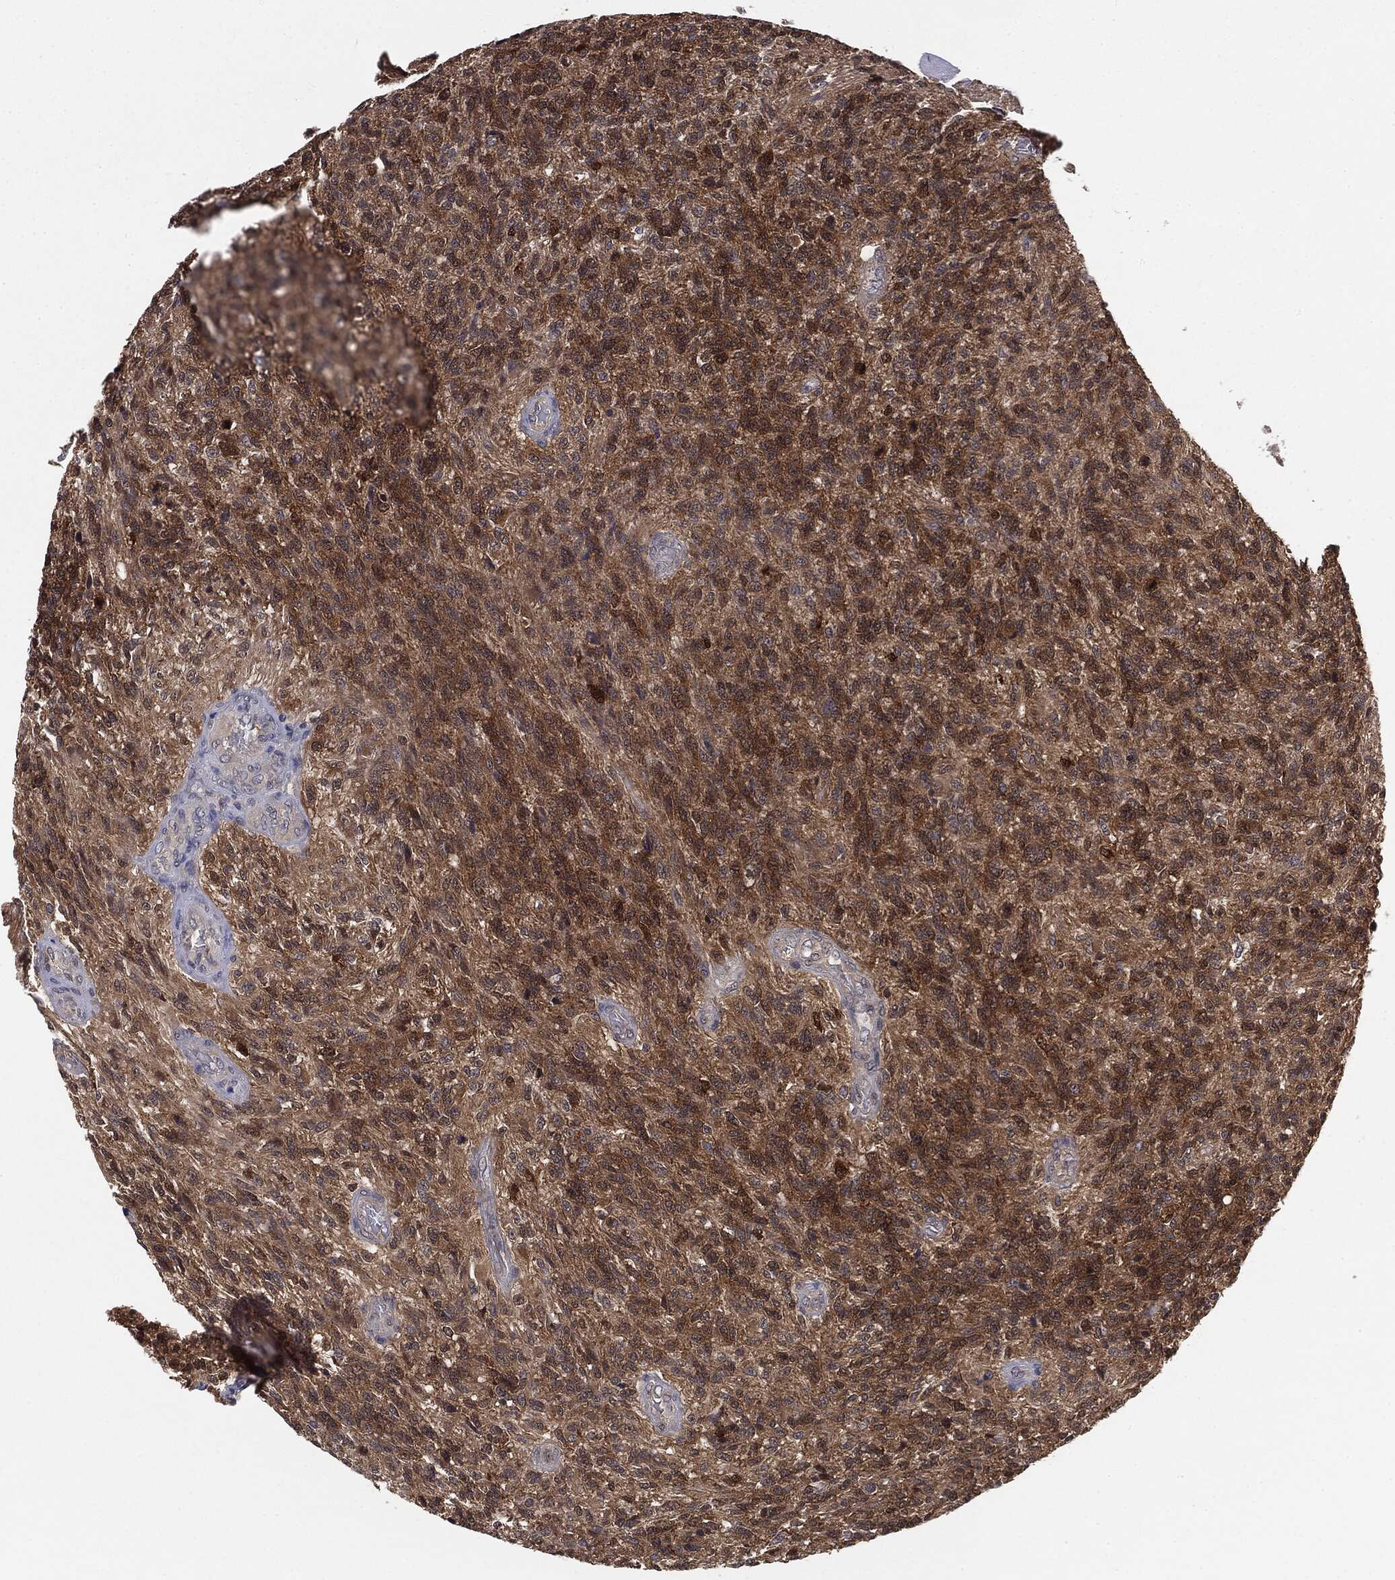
{"staining": {"intensity": "moderate", "quantity": ">75%", "location": "cytoplasmic/membranous"}, "tissue": "glioma", "cell_type": "Tumor cells", "image_type": "cancer", "snomed": [{"axis": "morphology", "description": "Glioma, malignant, High grade"}, {"axis": "topography", "description": "Brain"}], "caption": "Protein staining of high-grade glioma (malignant) tissue reveals moderate cytoplasmic/membranous positivity in about >75% of tumor cells. (IHC, brightfield microscopy, high magnification).", "gene": "KRT7", "patient": {"sex": "male", "age": 56}}